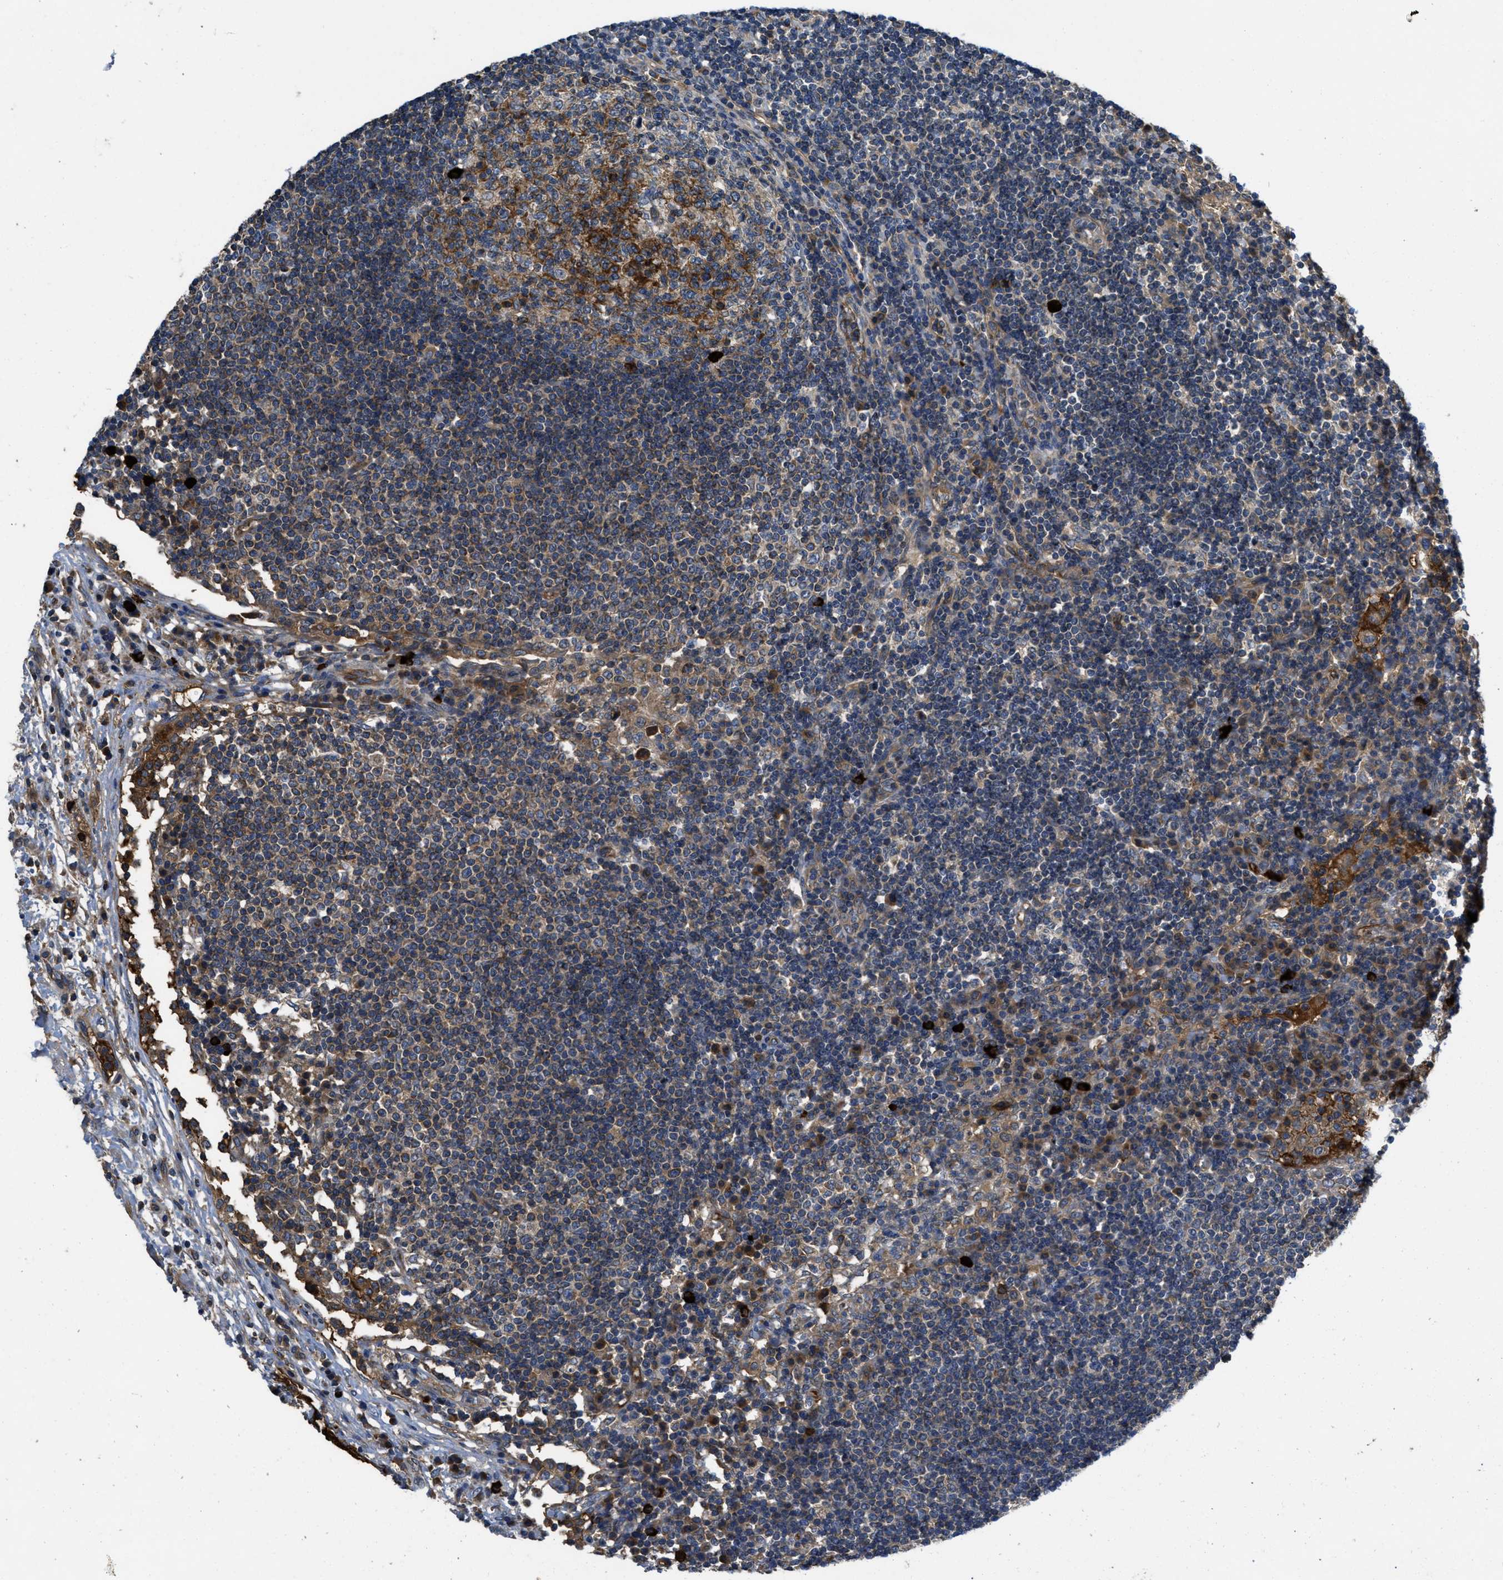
{"staining": {"intensity": "strong", "quantity": "<25%", "location": "cytoplasmic/membranous"}, "tissue": "lymph node", "cell_type": "Germinal center cells", "image_type": "normal", "snomed": [{"axis": "morphology", "description": "Normal tissue, NOS"}, {"axis": "topography", "description": "Lymph node"}], "caption": "Immunohistochemistry (IHC) staining of benign lymph node, which exhibits medium levels of strong cytoplasmic/membranous positivity in approximately <25% of germinal center cells indicating strong cytoplasmic/membranous protein staining. The staining was performed using DAB (brown) for protein detection and nuclei were counterstained in hematoxylin (blue).", "gene": "GALK1", "patient": {"sex": "female", "age": 53}}